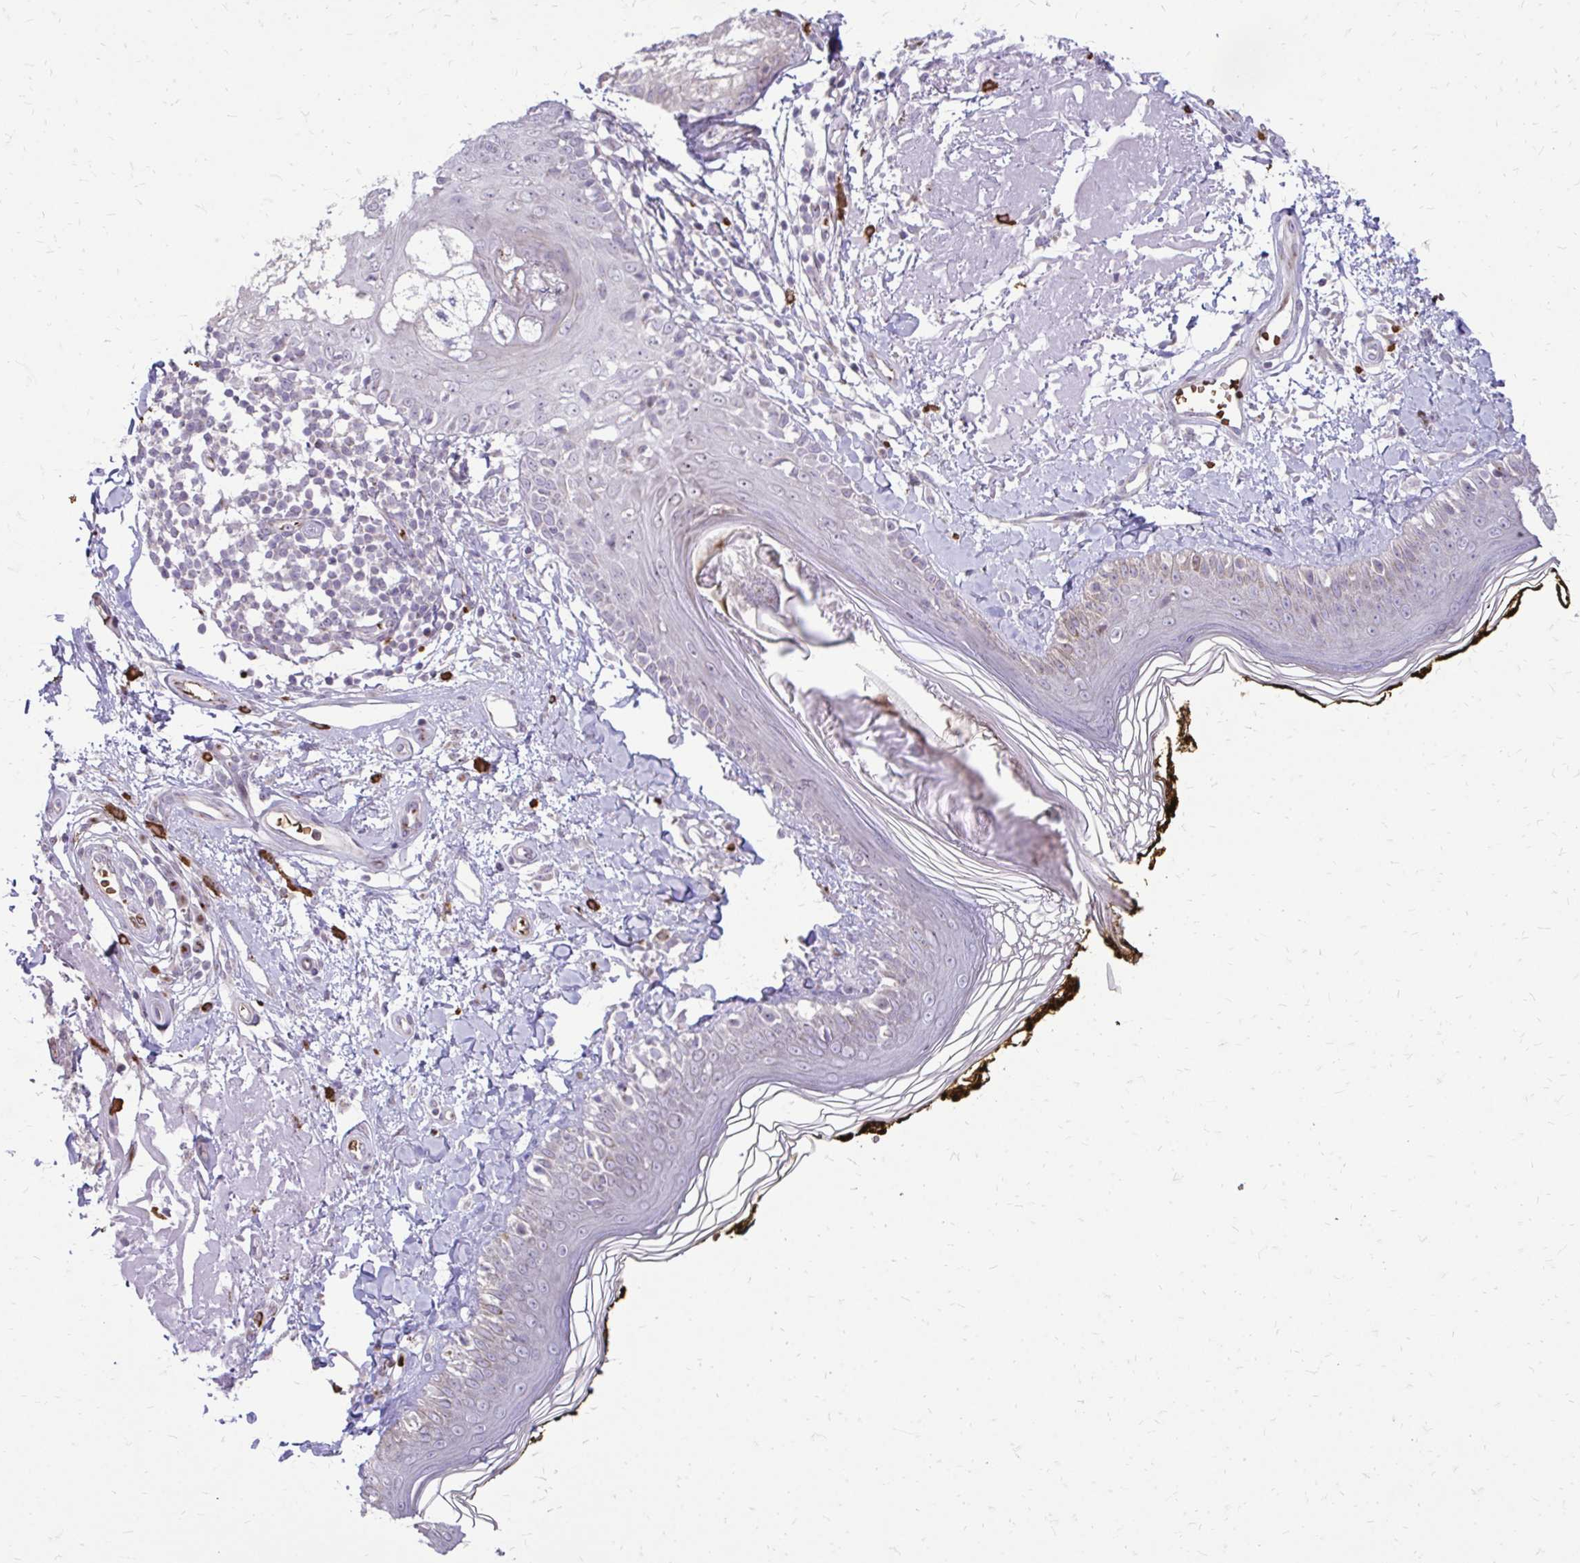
{"staining": {"intensity": "negative", "quantity": "none", "location": "none"}, "tissue": "skin", "cell_type": "Fibroblasts", "image_type": "normal", "snomed": [{"axis": "morphology", "description": "Normal tissue, NOS"}, {"axis": "topography", "description": "Skin"}], "caption": "Immunohistochemistry of benign skin shows no staining in fibroblasts. The staining is performed using DAB brown chromogen with nuclei counter-stained in using hematoxylin.", "gene": "FUNDC2", "patient": {"sex": "male", "age": 76}}